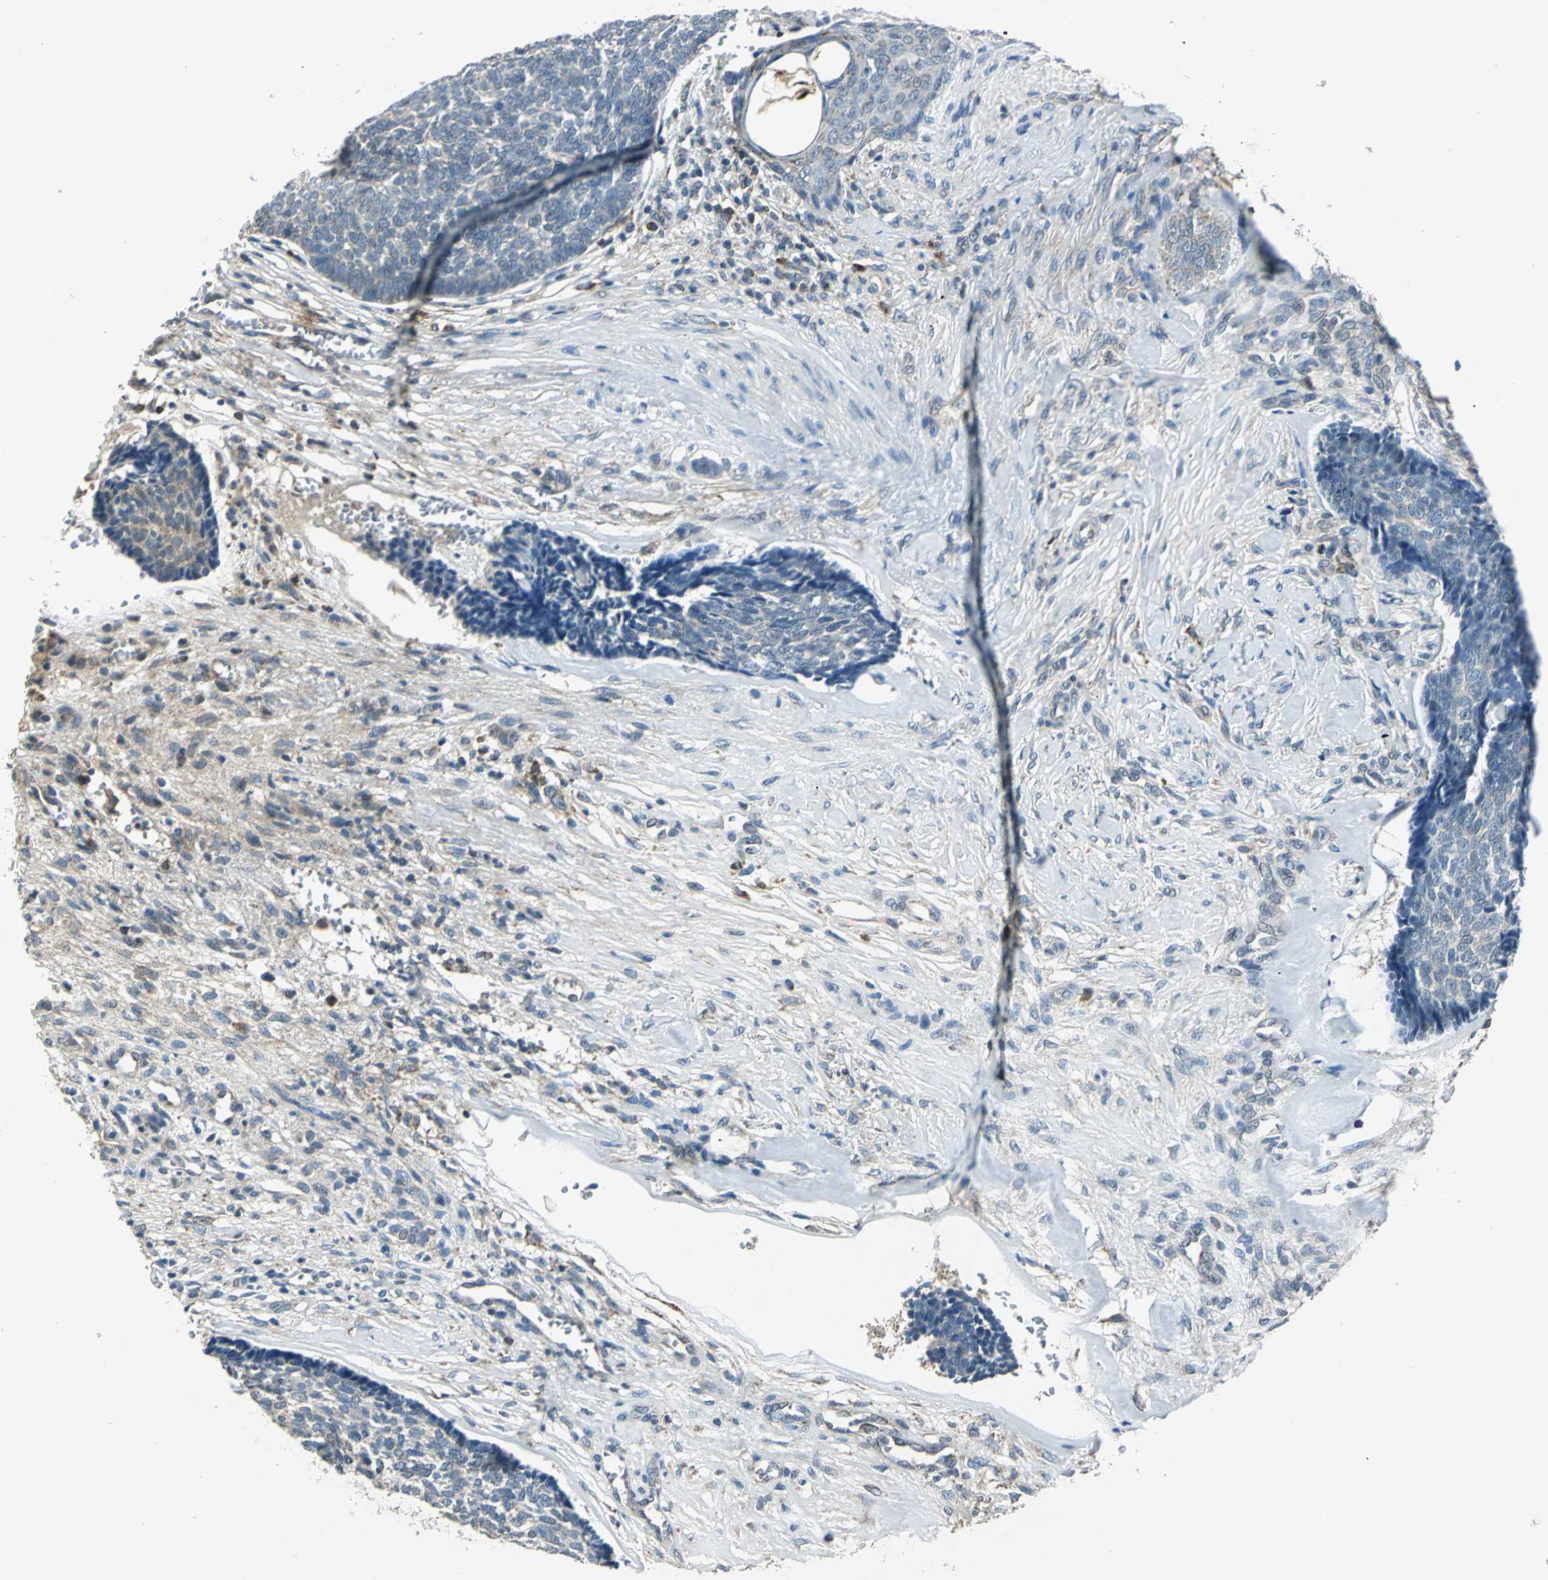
{"staining": {"intensity": "weak", "quantity": ">75%", "location": "cytoplasmic/membranous"}, "tissue": "skin cancer", "cell_type": "Tumor cells", "image_type": "cancer", "snomed": [{"axis": "morphology", "description": "Basal cell carcinoma"}, {"axis": "topography", "description": "Skin"}], "caption": "Immunohistochemistry (IHC) image of skin cancer stained for a protein (brown), which displays low levels of weak cytoplasmic/membranous positivity in approximately >75% of tumor cells.", "gene": "NUDT2", "patient": {"sex": "male", "age": 84}}